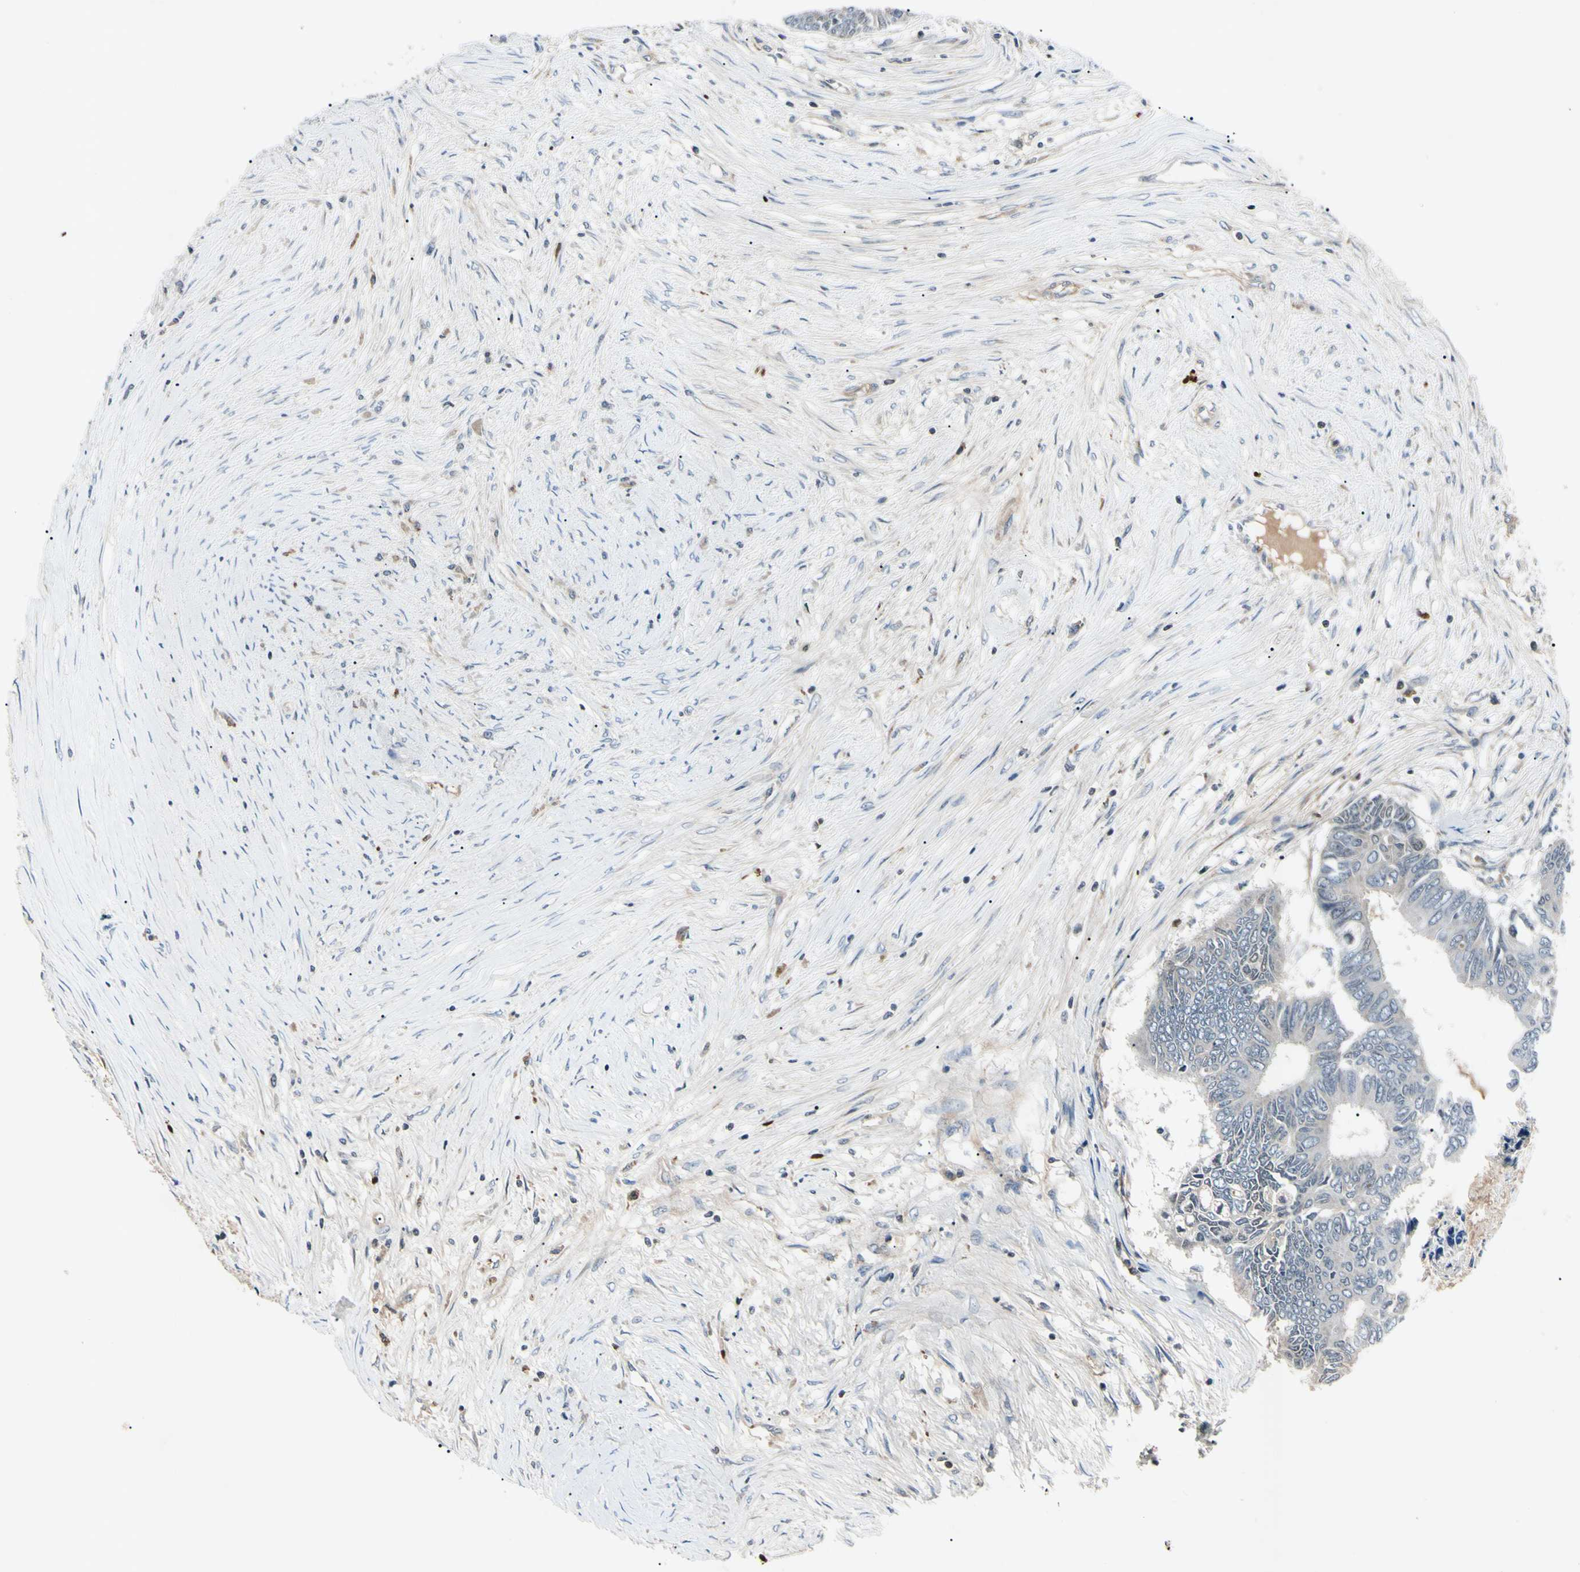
{"staining": {"intensity": "negative", "quantity": "none", "location": "none"}, "tissue": "colorectal cancer", "cell_type": "Tumor cells", "image_type": "cancer", "snomed": [{"axis": "morphology", "description": "Adenocarcinoma, NOS"}, {"axis": "topography", "description": "Rectum"}], "caption": "A high-resolution micrograph shows immunohistochemistry (IHC) staining of colorectal cancer (adenocarcinoma), which reveals no significant positivity in tumor cells. The staining was performed using DAB to visualize the protein expression in brown, while the nuclei were stained in blue with hematoxylin (Magnification: 20x).", "gene": "AEBP1", "patient": {"sex": "male", "age": 63}}